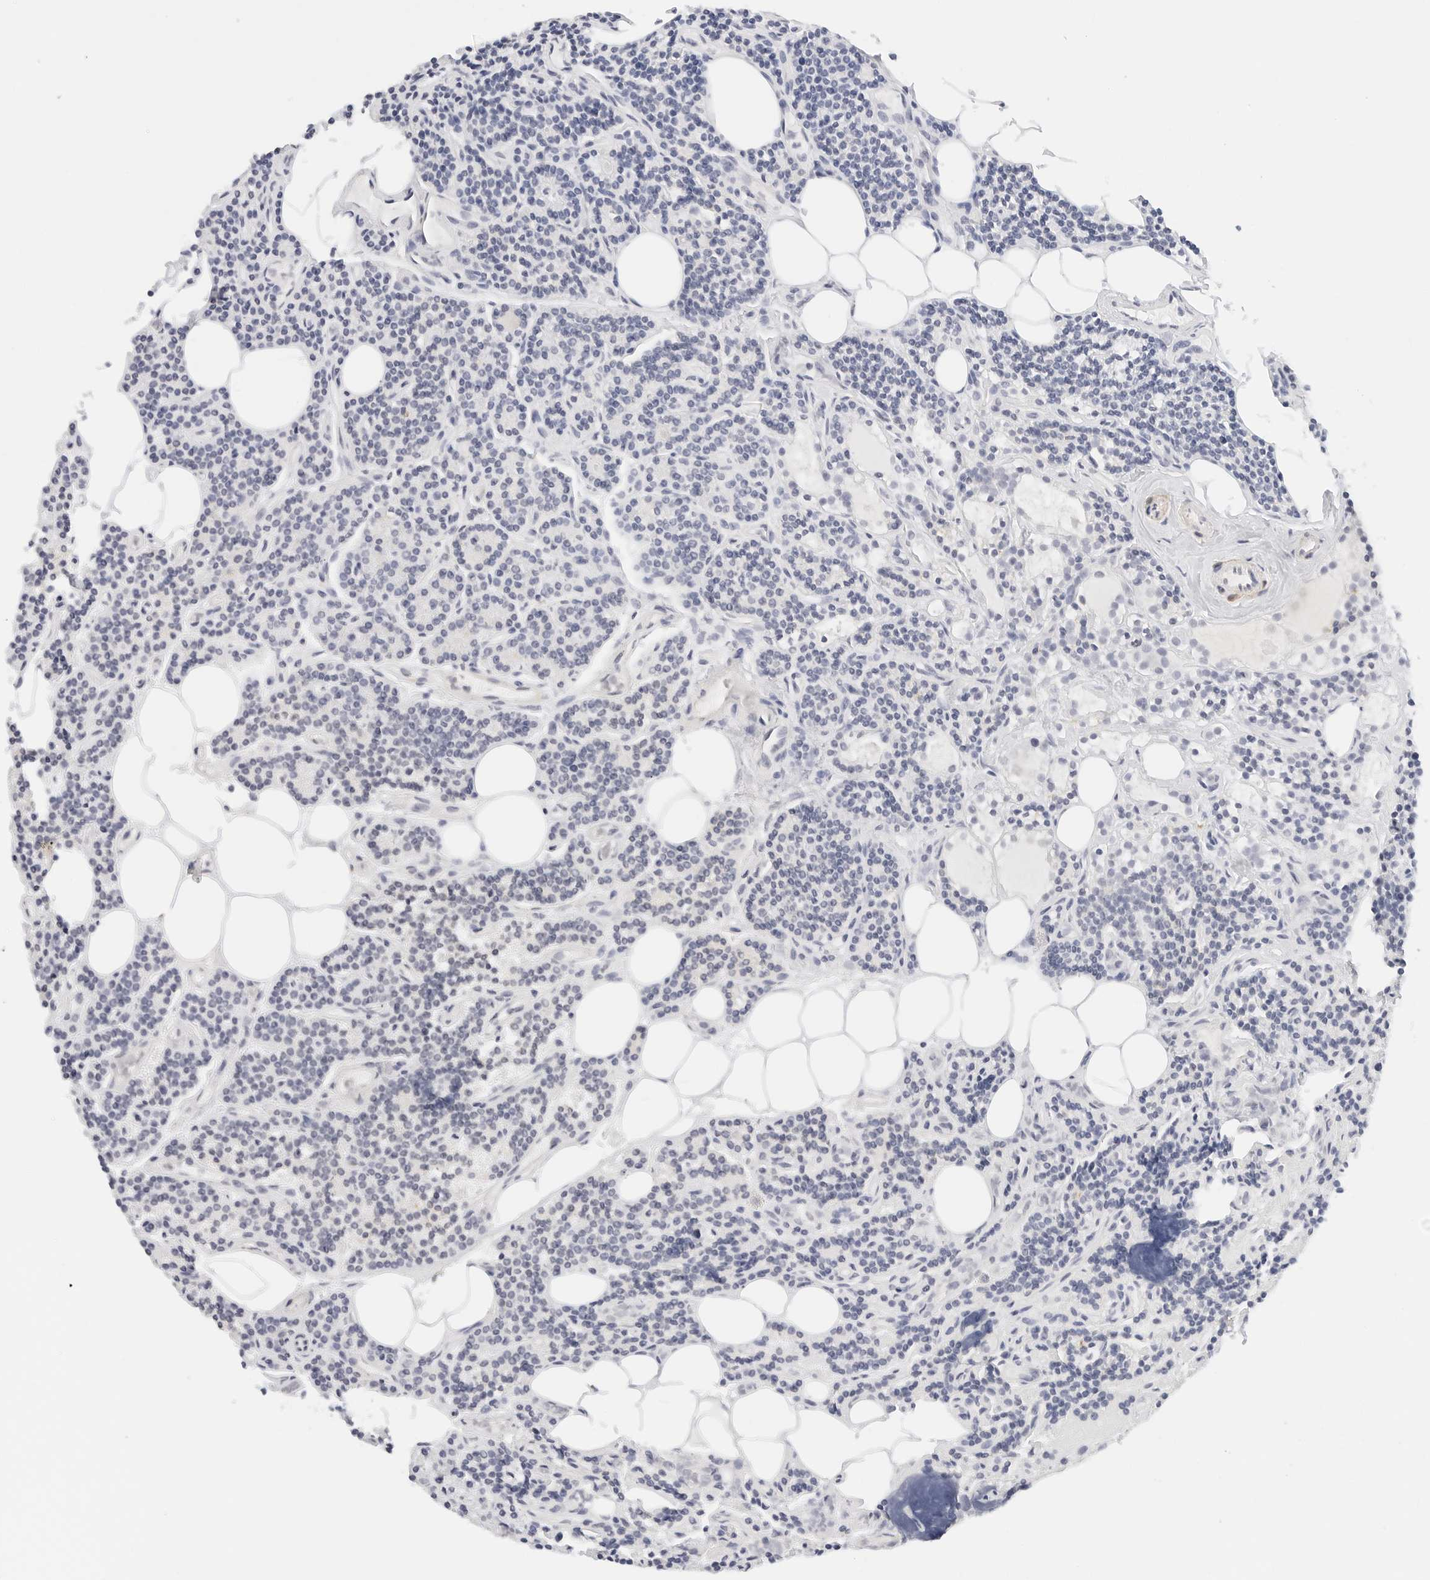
{"staining": {"intensity": "negative", "quantity": "none", "location": "none"}, "tissue": "parathyroid gland", "cell_type": "Glandular cells", "image_type": "normal", "snomed": [{"axis": "morphology", "description": "Normal tissue, NOS"}, {"axis": "topography", "description": "Parathyroid gland"}], "caption": "High magnification brightfield microscopy of unremarkable parathyroid gland stained with DAB (3,3'-diaminobenzidine) (brown) and counterstained with hematoxylin (blue): glandular cells show no significant positivity.", "gene": "PKDCC", "patient": {"sex": "female", "age": 43}}